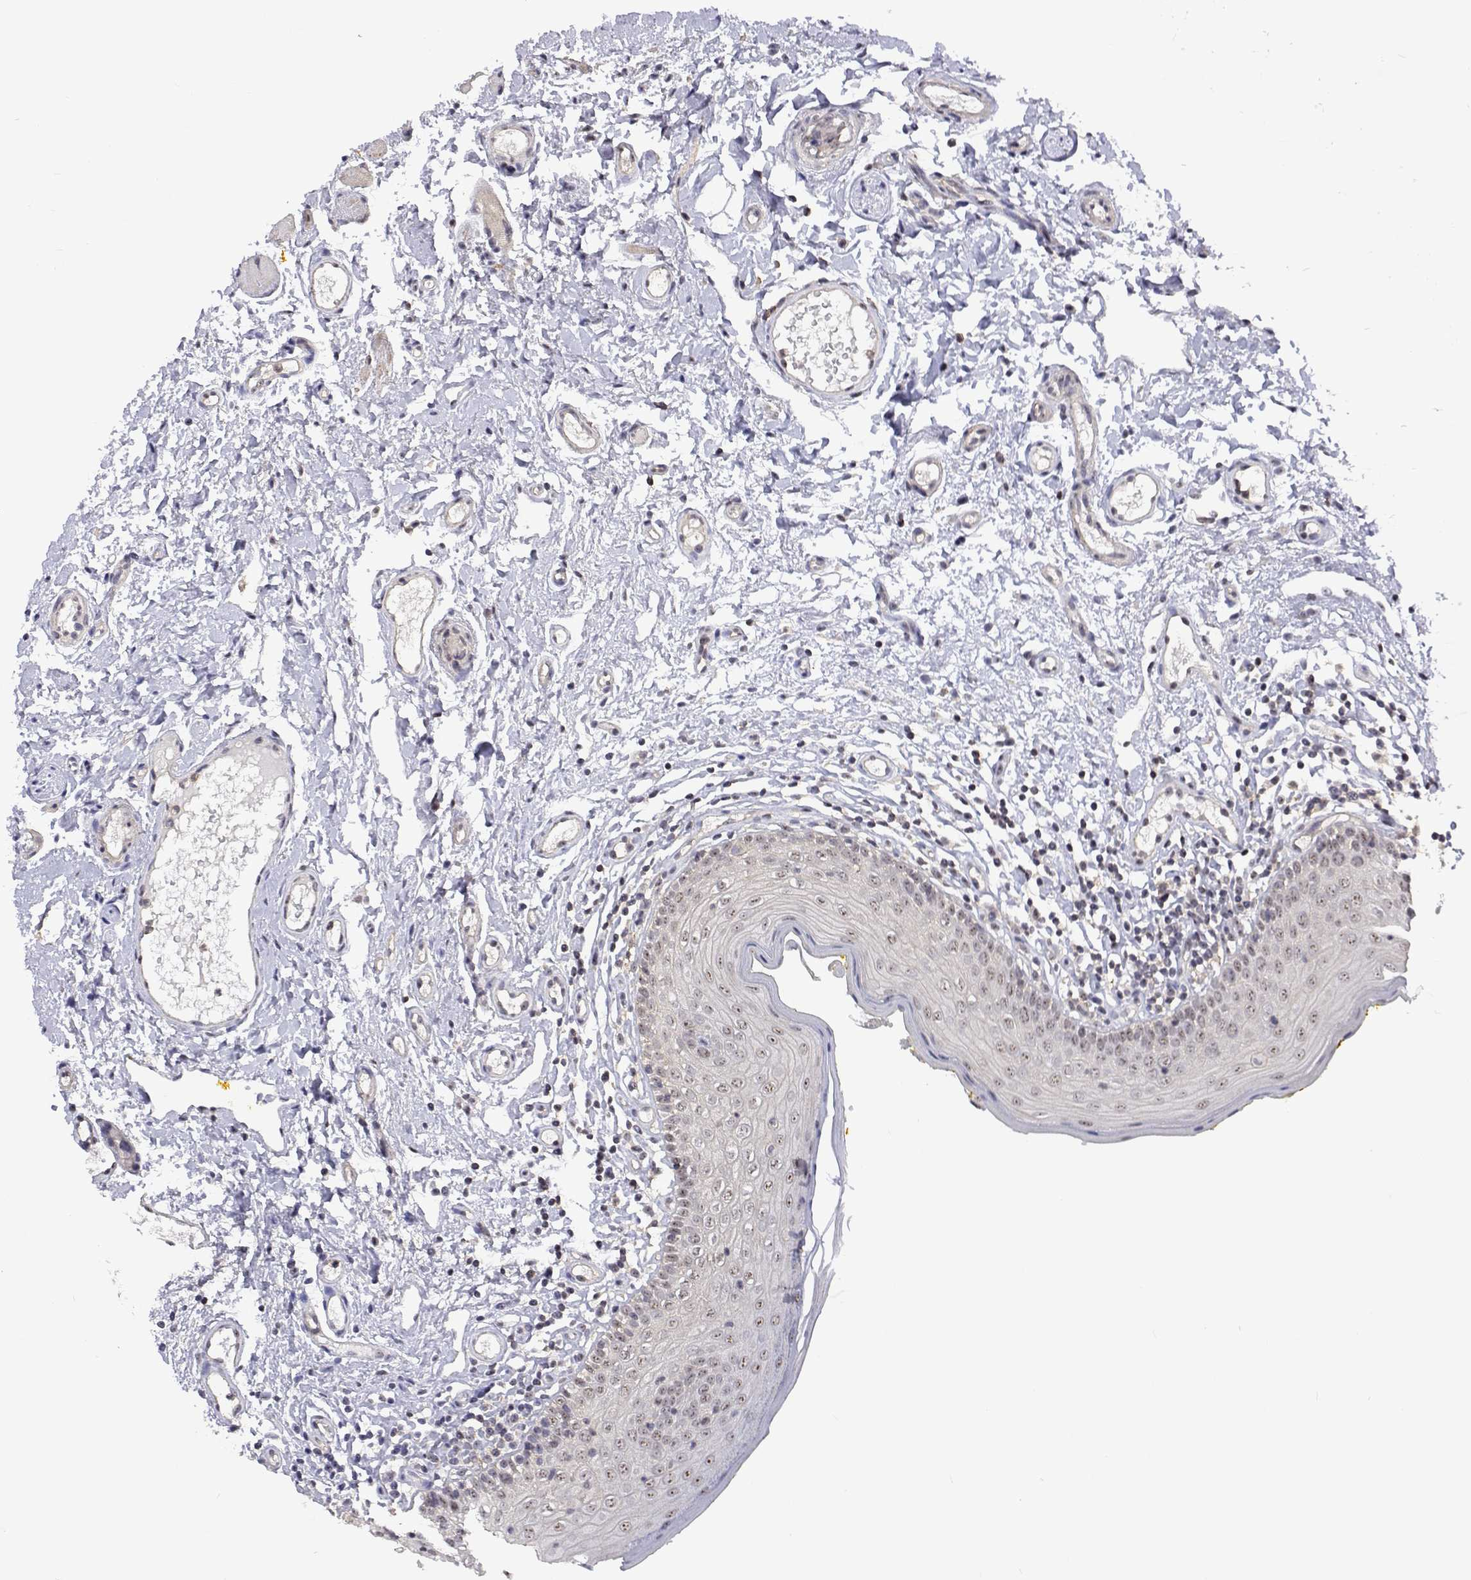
{"staining": {"intensity": "weak", "quantity": "25%-75%", "location": "nuclear"}, "tissue": "oral mucosa", "cell_type": "Squamous epithelial cells", "image_type": "normal", "snomed": [{"axis": "morphology", "description": "Normal tissue, NOS"}, {"axis": "topography", "description": "Oral tissue"}, {"axis": "topography", "description": "Tounge, NOS"}], "caption": "The image exhibits staining of normal oral mucosa, revealing weak nuclear protein staining (brown color) within squamous epithelial cells.", "gene": "NHP2", "patient": {"sex": "female", "age": 58}}